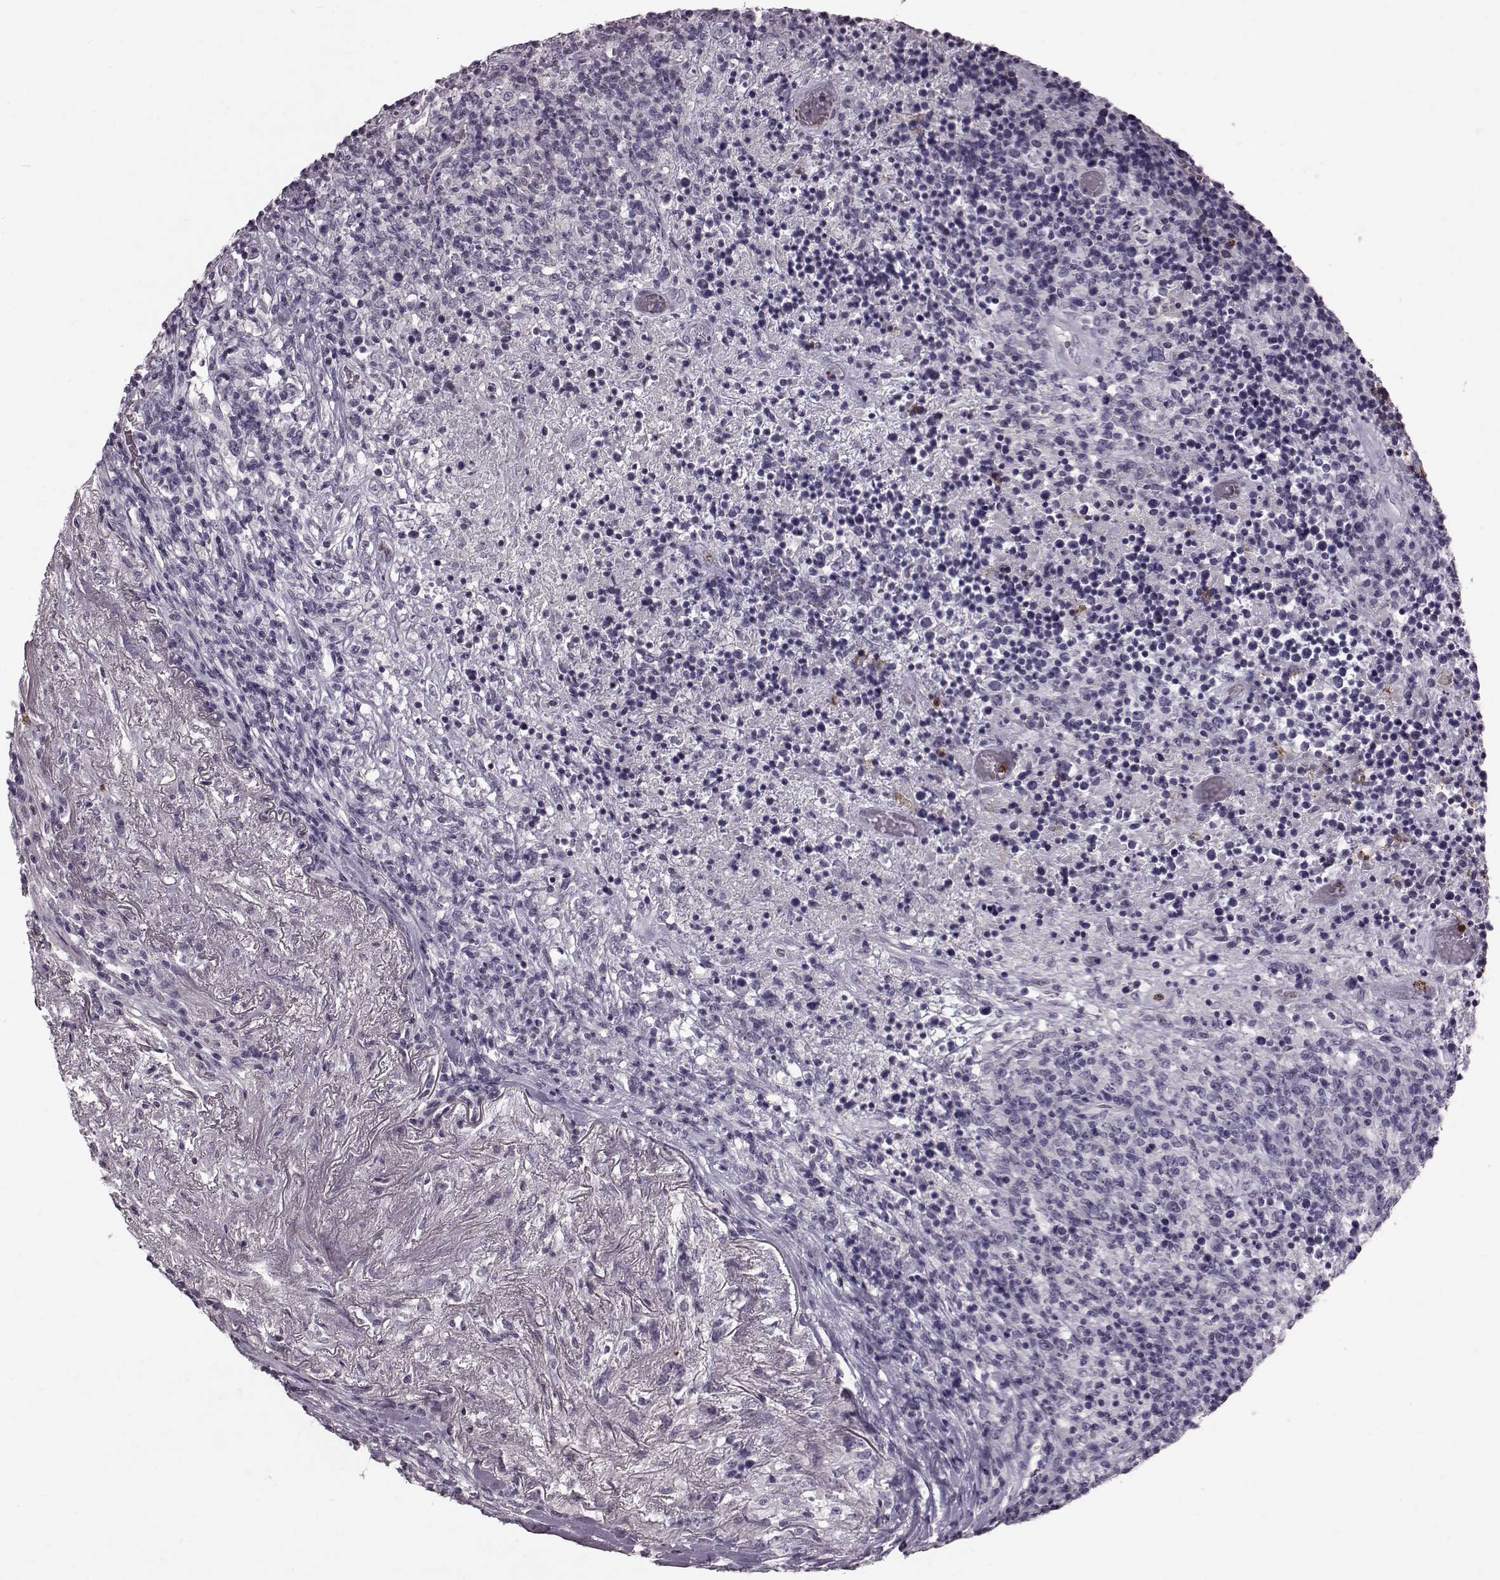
{"staining": {"intensity": "negative", "quantity": "none", "location": "none"}, "tissue": "lymphoma", "cell_type": "Tumor cells", "image_type": "cancer", "snomed": [{"axis": "morphology", "description": "Malignant lymphoma, non-Hodgkin's type, High grade"}, {"axis": "topography", "description": "Lung"}], "caption": "This is an IHC image of high-grade malignant lymphoma, non-Hodgkin's type. There is no positivity in tumor cells.", "gene": "FUT4", "patient": {"sex": "male", "age": 79}}